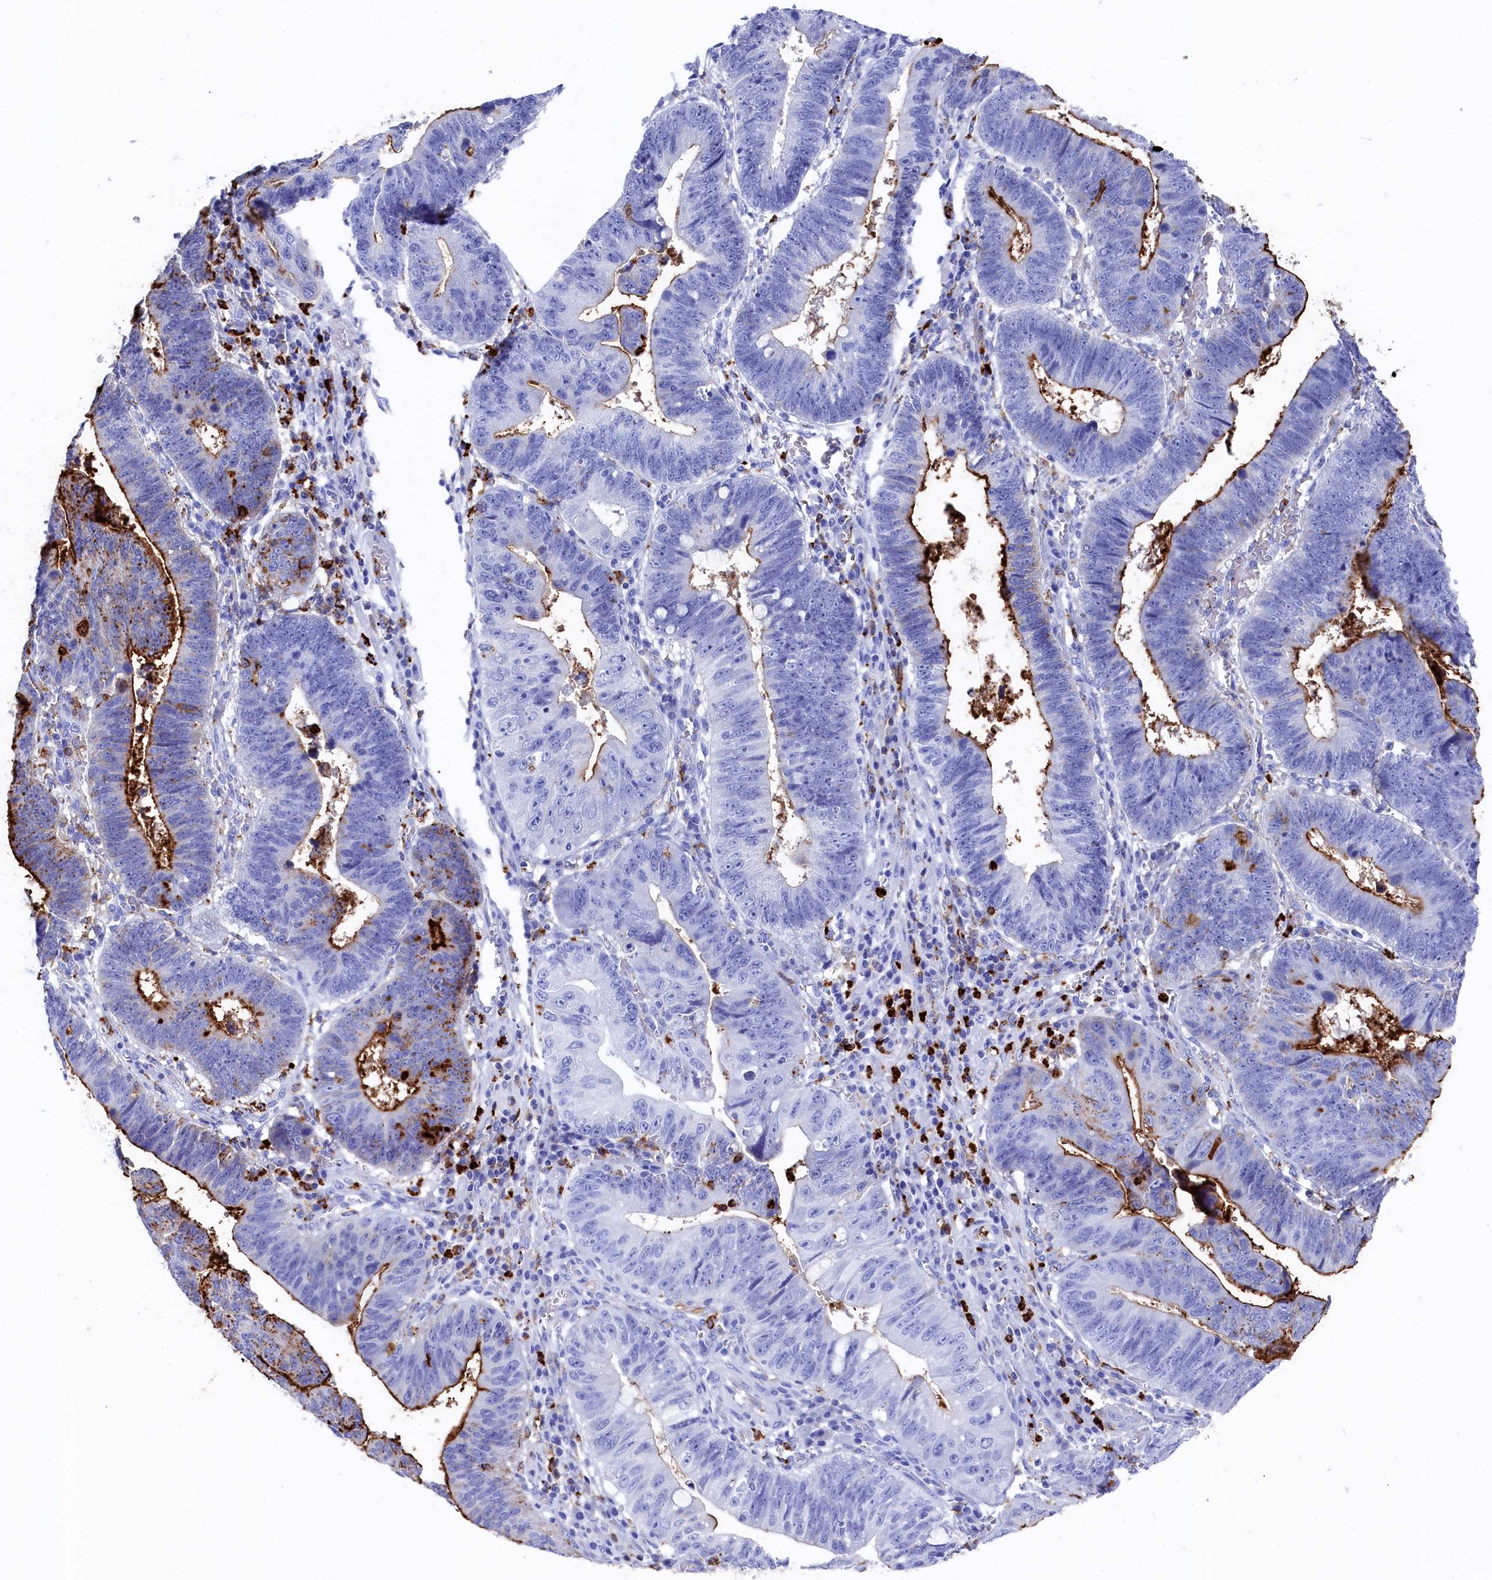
{"staining": {"intensity": "strong", "quantity": "25%-75%", "location": "cytoplasmic/membranous"}, "tissue": "stomach cancer", "cell_type": "Tumor cells", "image_type": "cancer", "snomed": [{"axis": "morphology", "description": "Adenocarcinoma, NOS"}, {"axis": "topography", "description": "Stomach"}], "caption": "Adenocarcinoma (stomach) tissue displays strong cytoplasmic/membranous staining in approximately 25%-75% of tumor cells, visualized by immunohistochemistry.", "gene": "PLAC8", "patient": {"sex": "male", "age": 59}}